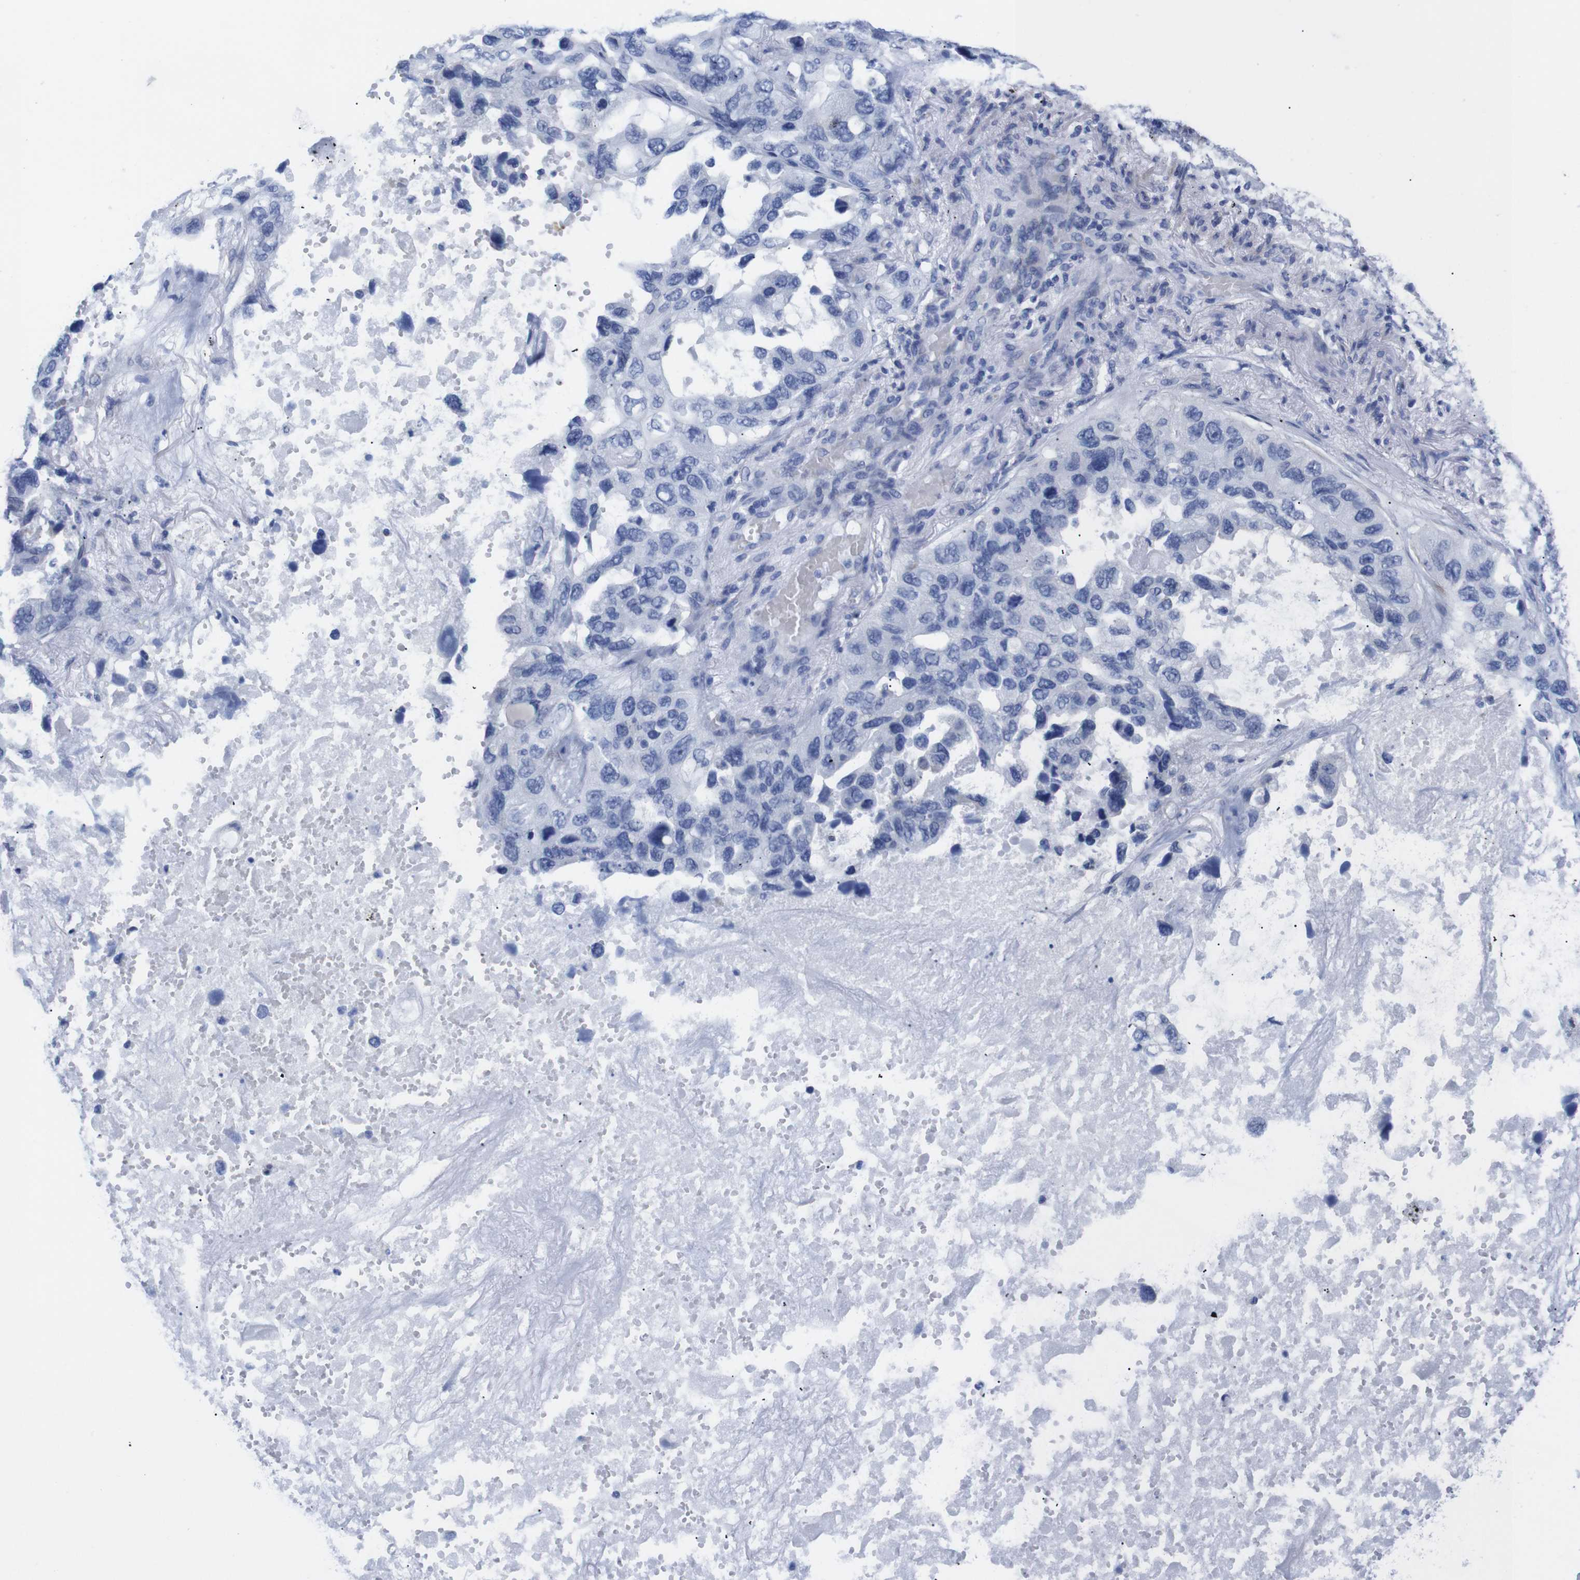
{"staining": {"intensity": "negative", "quantity": "none", "location": "none"}, "tissue": "lung cancer", "cell_type": "Tumor cells", "image_type": "cancer", "snomed": [{"axis": "morphology", "description": "Squamous cell carcinoma, NOS"}, {"axis": "topography", "description": "Lung"}], "caption": "Human squamous cell carcinoma (lung) stained for a protein using IHC demonstrates no expression in tumor cells.", "gene": "LRRC55", "patient": {"sex": "female", "age": 73}}